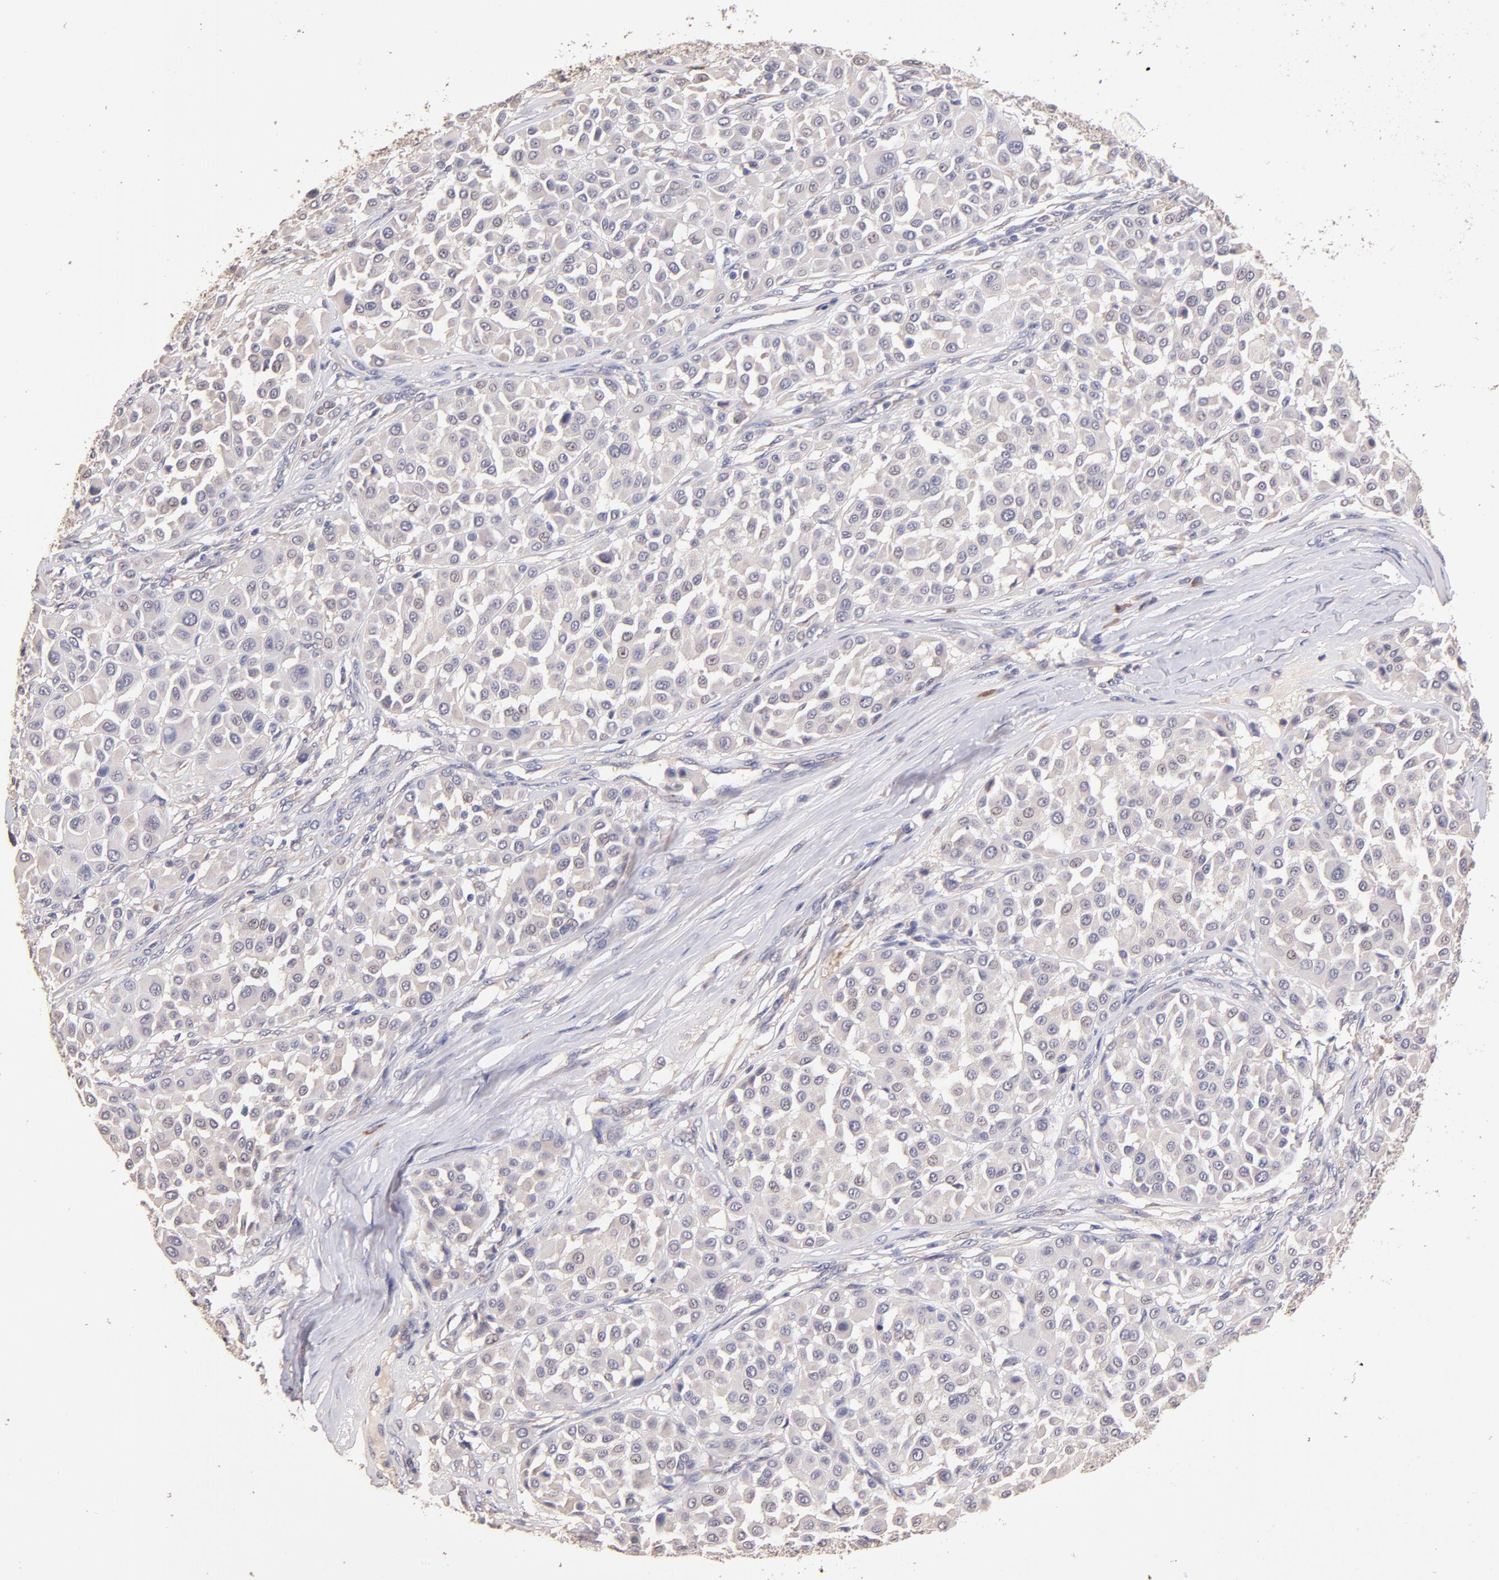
{"staining": {"intensity": "negative", "quantity": "none", "location": "none"}, "tissue": "melanoma", "cell_type": "Tumor cells", "image_type": "cancer", "snomed": [{"axis": "morphology", "description": "Malignant melanoma, Metastatic site"}, {"axis": "topography", "description": "Soft tissue"}], "caption": "Melanoma stained for a protein using IHC displays no positivity tumor cells.", "gene": "RNASEL", "patient": {"sex": "male", "age": 41}}